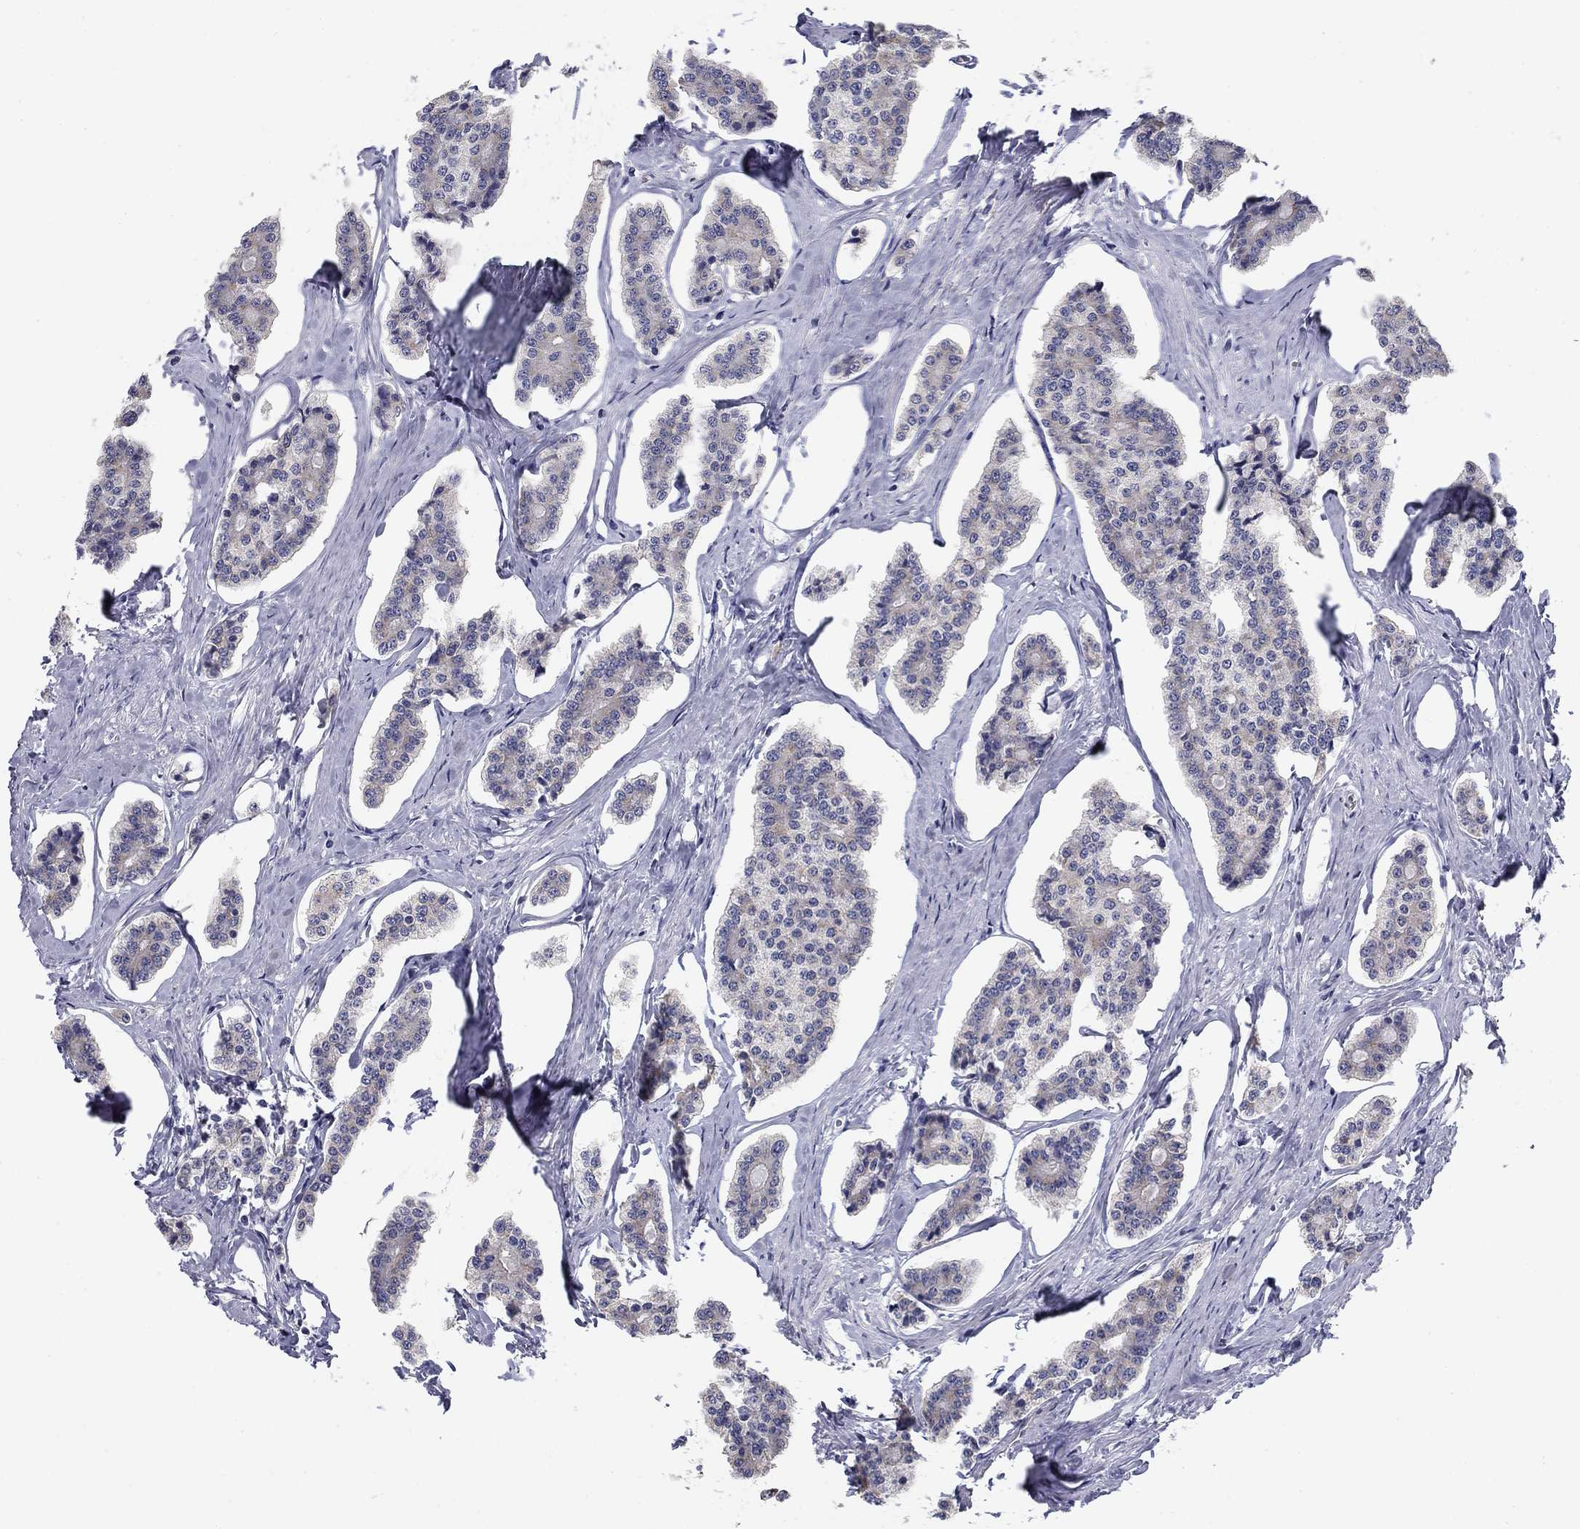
{"staining": {"intensity": "weak", "quantity": "25%-75%", "location": "cytoplasmic/membranous"}, "tissue": "carcinoid", "cell_type": "Tumor cells", "image_type": "cancer", "snomed": [{"axis": "morphology", "description": "Carcinoid, malignant, NOS"}, {"axis": "topography", "description": "Small intestine"}], "caption": "This image reveals malignant carcinoid stained with immunohistochemistry (IHC) to label a protein in brown. The cytoplasmic/membranous of tumor cells show weak positivity for the protein. Nuclei are counter-stained blue.", "gene": "SEPTIN3", "patient": {"sex": "female", "age": 65}}